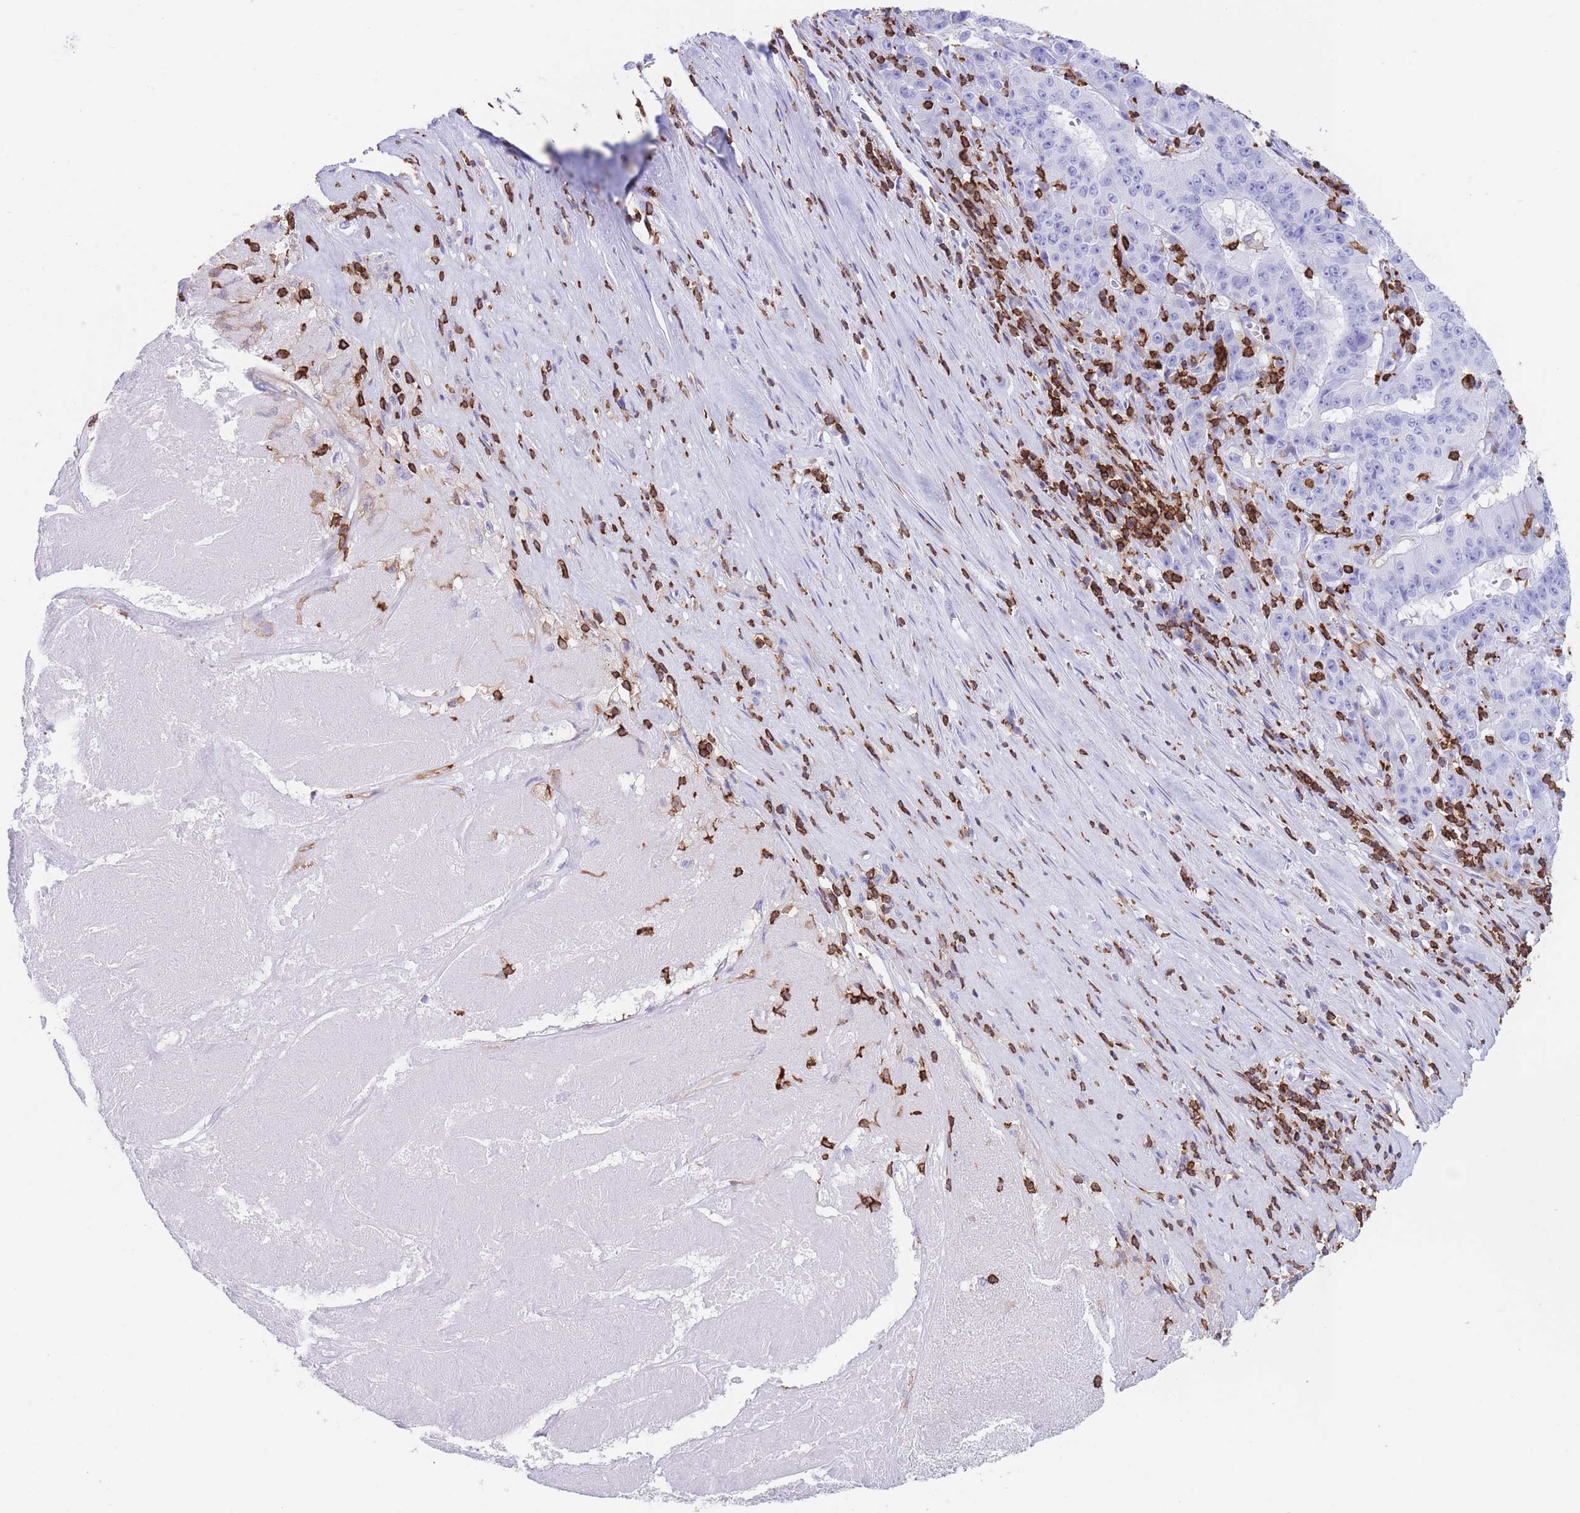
{"staining": {"intensity": "negative", "quantity": "none", "location": "none"}, "tissue": "pancreatic cancer", "cell_type": "Tumor cells", "image_type": "cancer", "snomed": [{"axis": "morphology", "description": "Adenocarcinoma, NOS"}, {"axis": "topography", "description": "Pancreas"}], "caption": "This is an IHC histopathology image of human adenocarcinoma (pancreatic). There is no staining in tumor cells.", "gene": "CORO1A", "patient": {"sex": "male", "age": 63}}